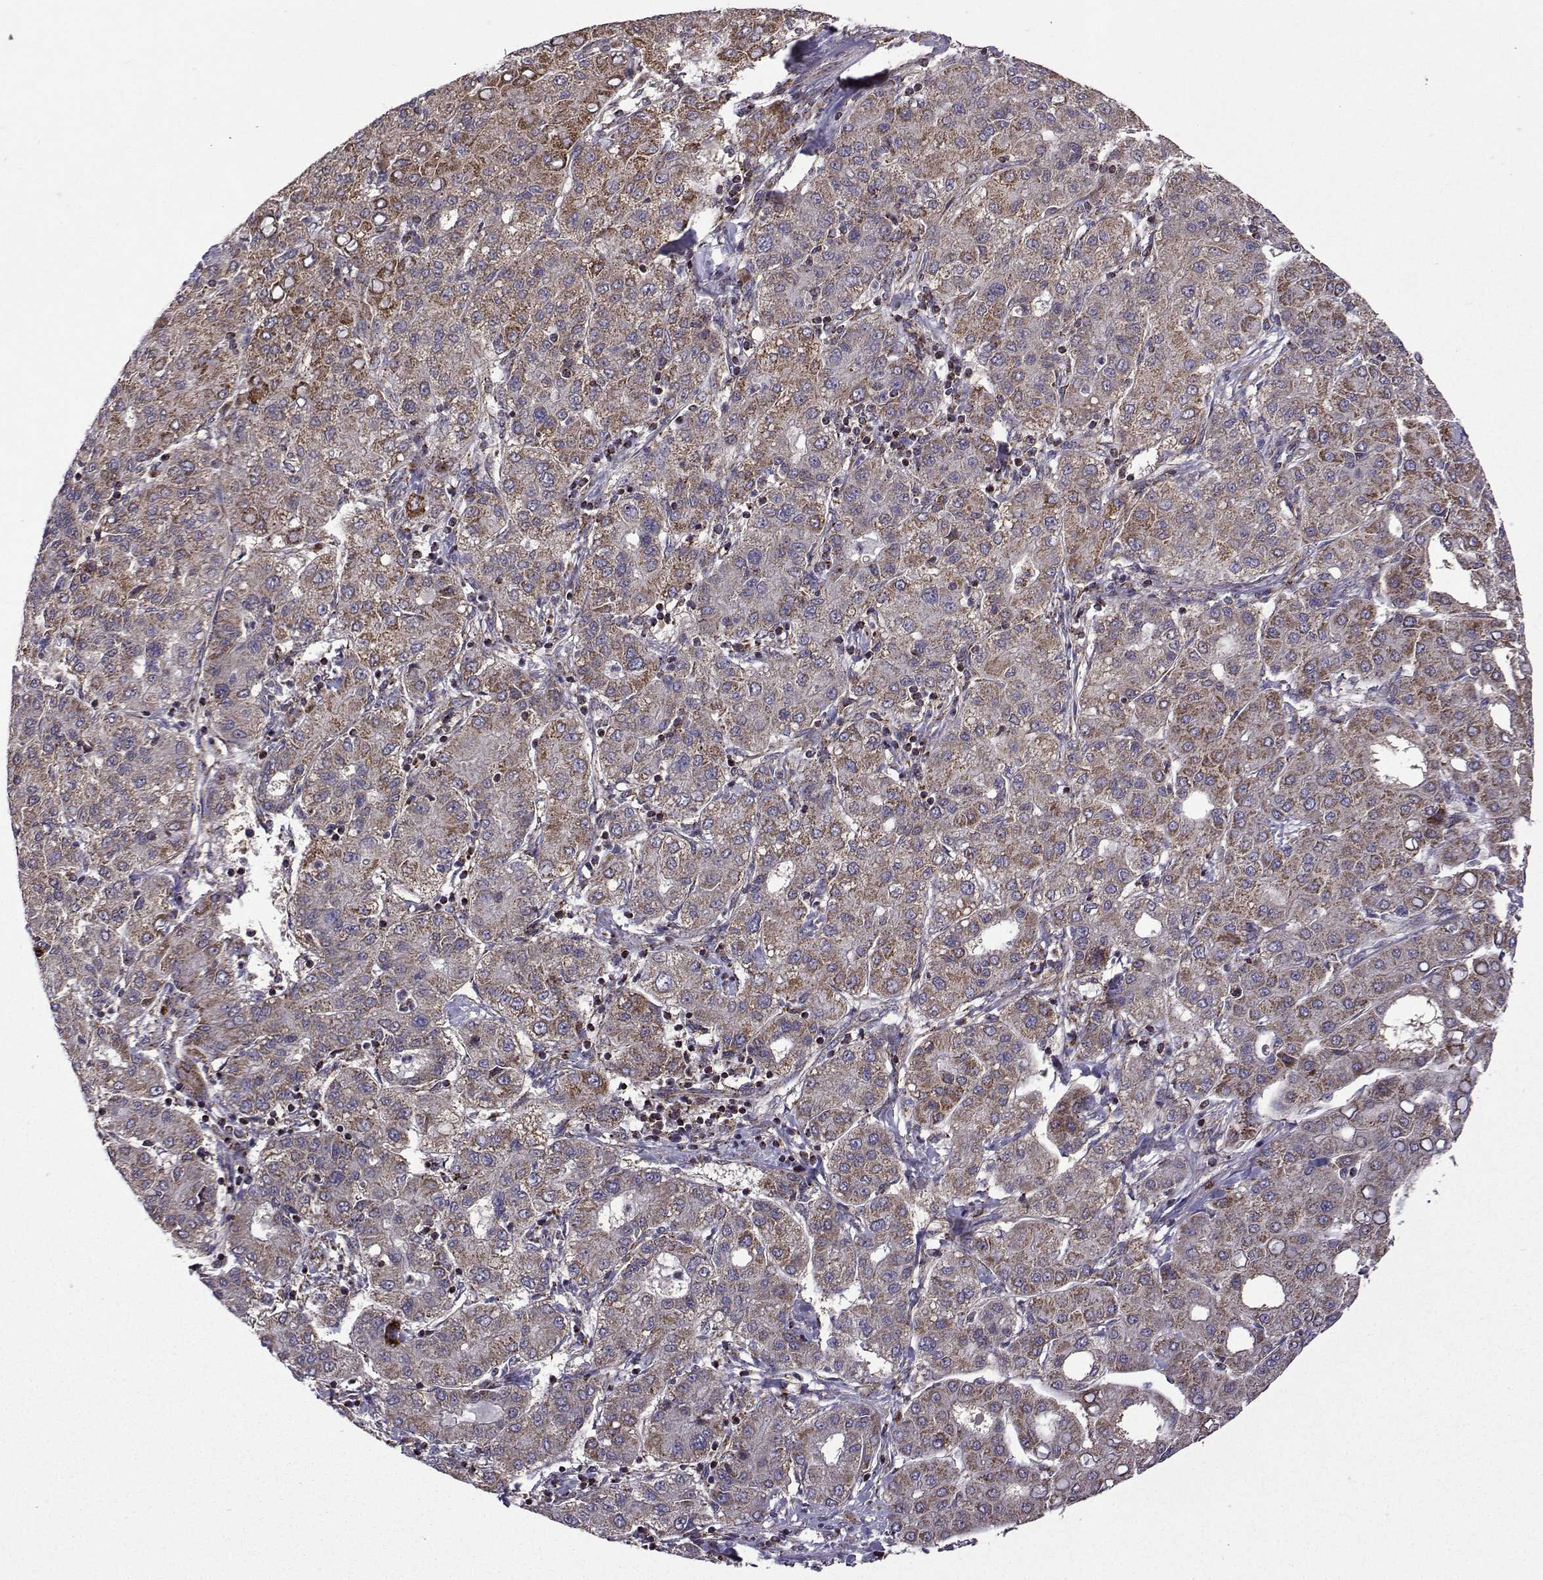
{"staining": {"intensity": "moderate", "quantity": "<25%", "location": "cytoplasmic/membranous"}, "tissue": "liver cancer", "cell_type": "Tumor cells", "image_type": "cancer", "snomed": [{"axis": "morphology", "description": "Carcinoma, Hepatocellular, NOS"}, {"axis": "topography", "description": "Liver"}], "caption": "Protein expression analysis of human liver cancer (hepatocellular carcinoma) reveals moderate cytoplasmic/membranous expression in approximately <25% of tumor cells.", "gene": "TAB2", "patient": {"sex": "male", "age": 65}}